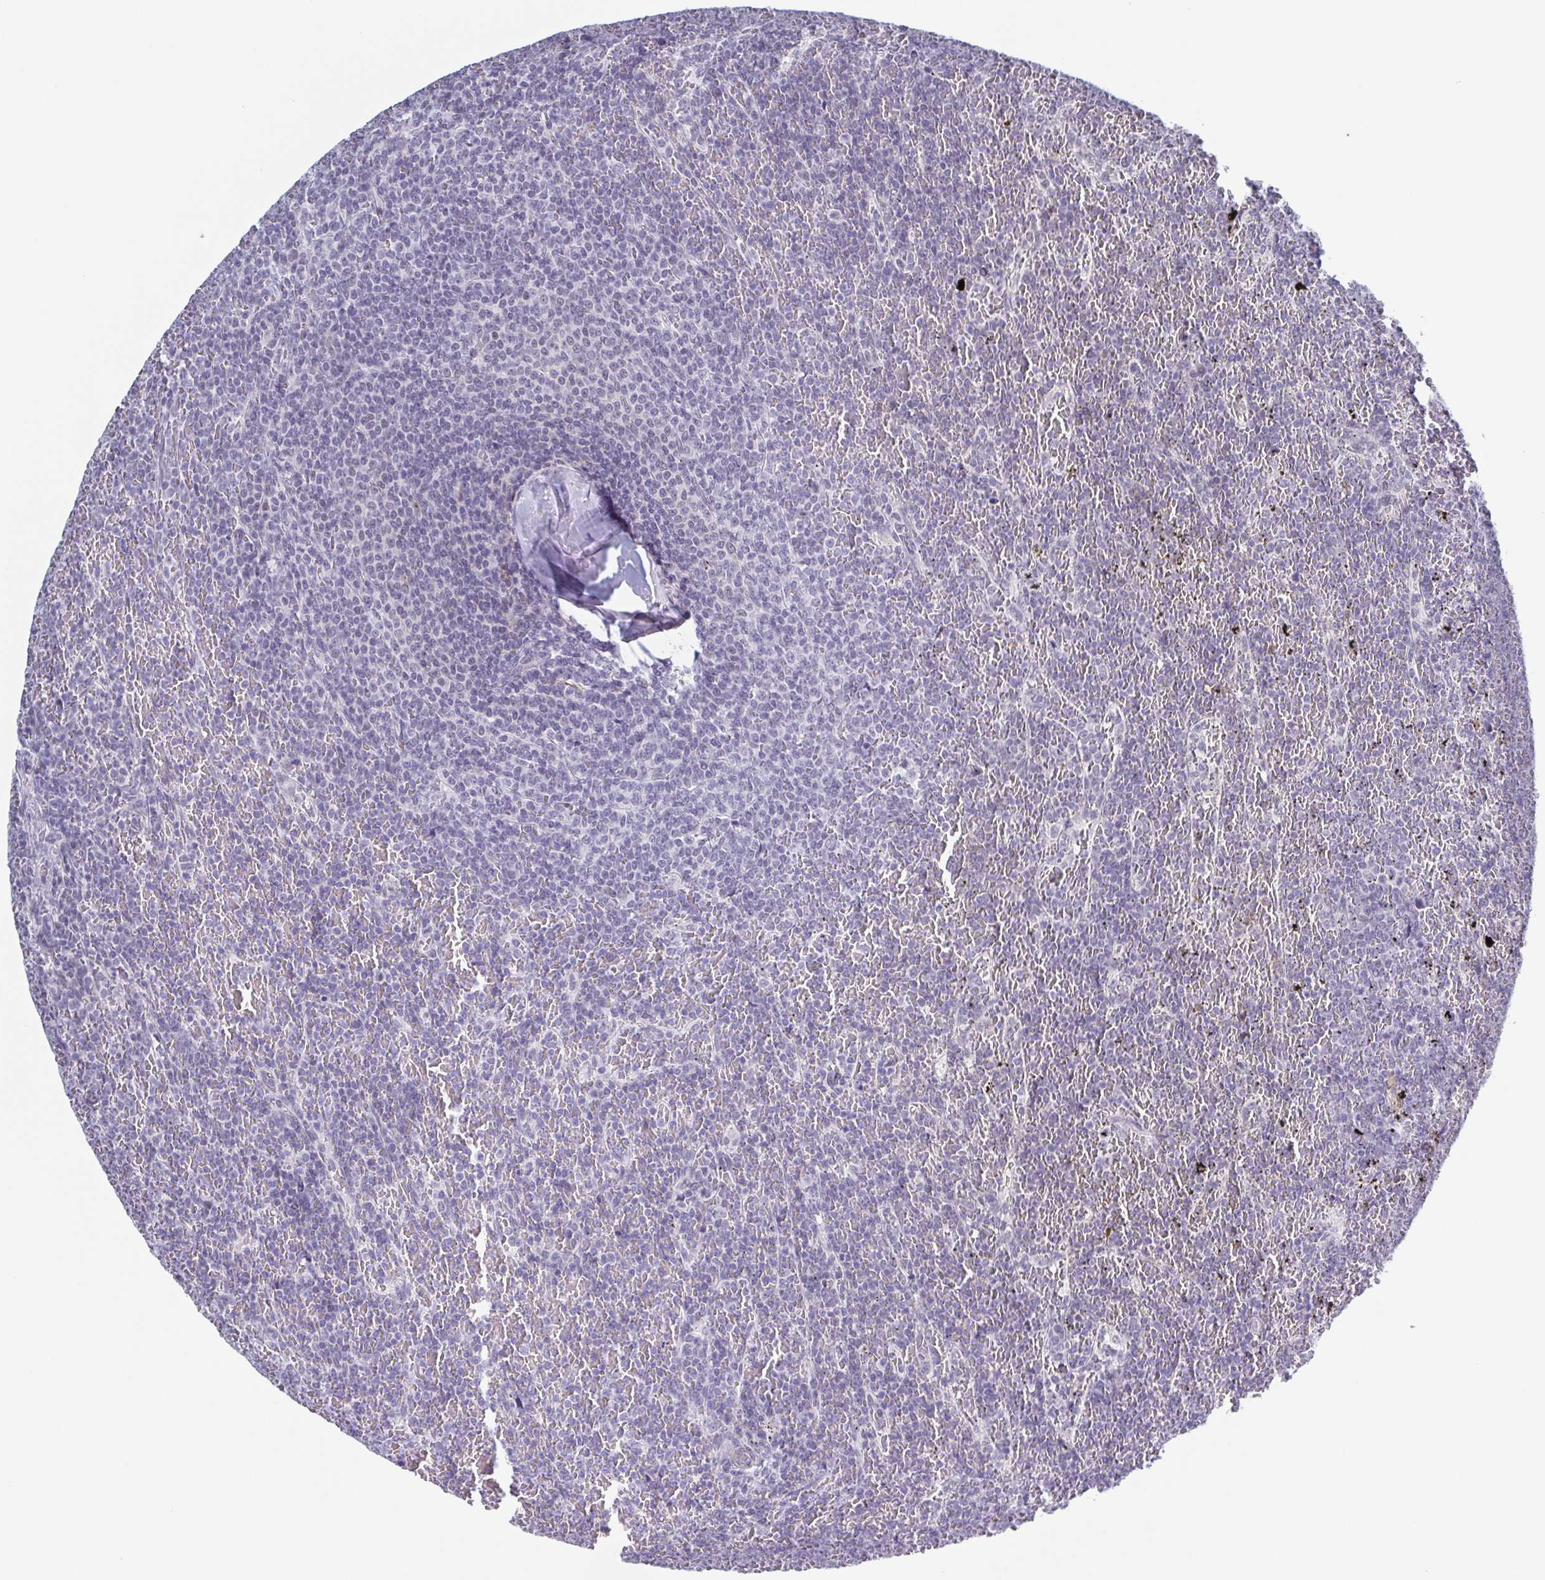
{"staining": {"intensity": "negative", "quantity": "none", "location": "none"}, "tissue": "lymphoma", "cell_type": "Tumor cells", "image_type": "cancer", "snomed": [{"axis": "morphology", "description": "Malignant lymphoma, non-Hodgkin's type, Low grade"}, {"axis": "topography", "description": "Spleen"}], "caption": "Photomicrograph shows no significant protein staining in tumor cells of lymphoma. (Stains: DAB (3,3'-diaminobenzidine) immunohistochemistry (IHC) with hematoxylin counter stain, Microscopy: brightfield microscopy at high magnification).", "gene": "TMEM92", "patient": {"sex": "female", "age": 77}}